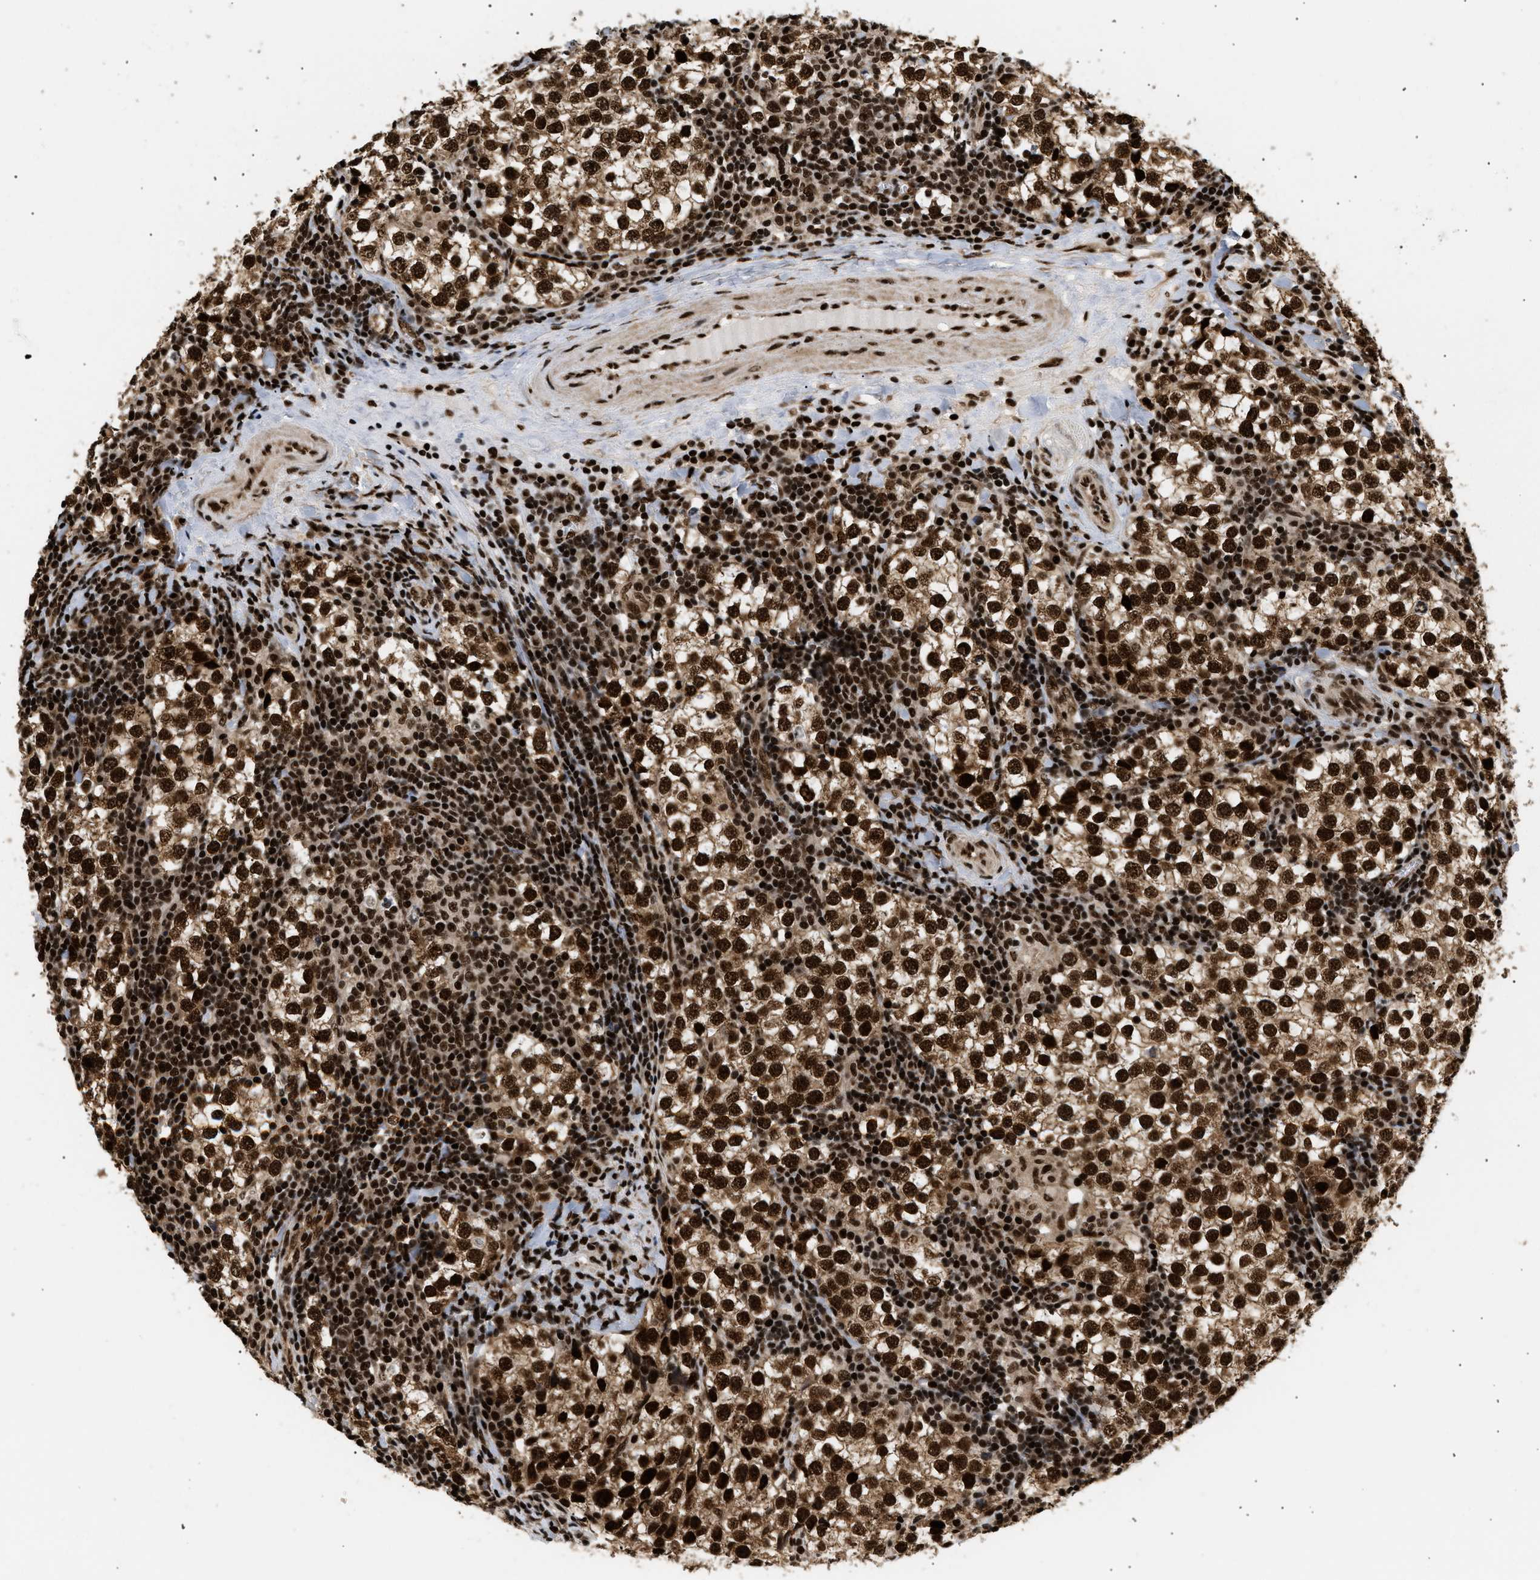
{"staining": {"intensity": "strong", "quantity": ">75%", "location": "cytoplasmic/membranous,nuclear"}, "tissue": "testis cancer", "cell_type": "Tumor cells", "image_type": "cancer", "snomed": [{"axis": "morphology", "description": "Seminoma, NOS"}, {"axis": "morphology", "description": "Carcinoma, Embryonal, NOS"}, {"axis": "topography", "description": "Testis"}], "caption": "Testis cancer (embryonal carcinoma) was stained to show a protein in brown. There is high levels of strong cytoplasmic/membranous and nuclear staining in approximately >75% of tumor cells.", "gene": "RBM5", "patient": {"sex": "male", "age": 36}}